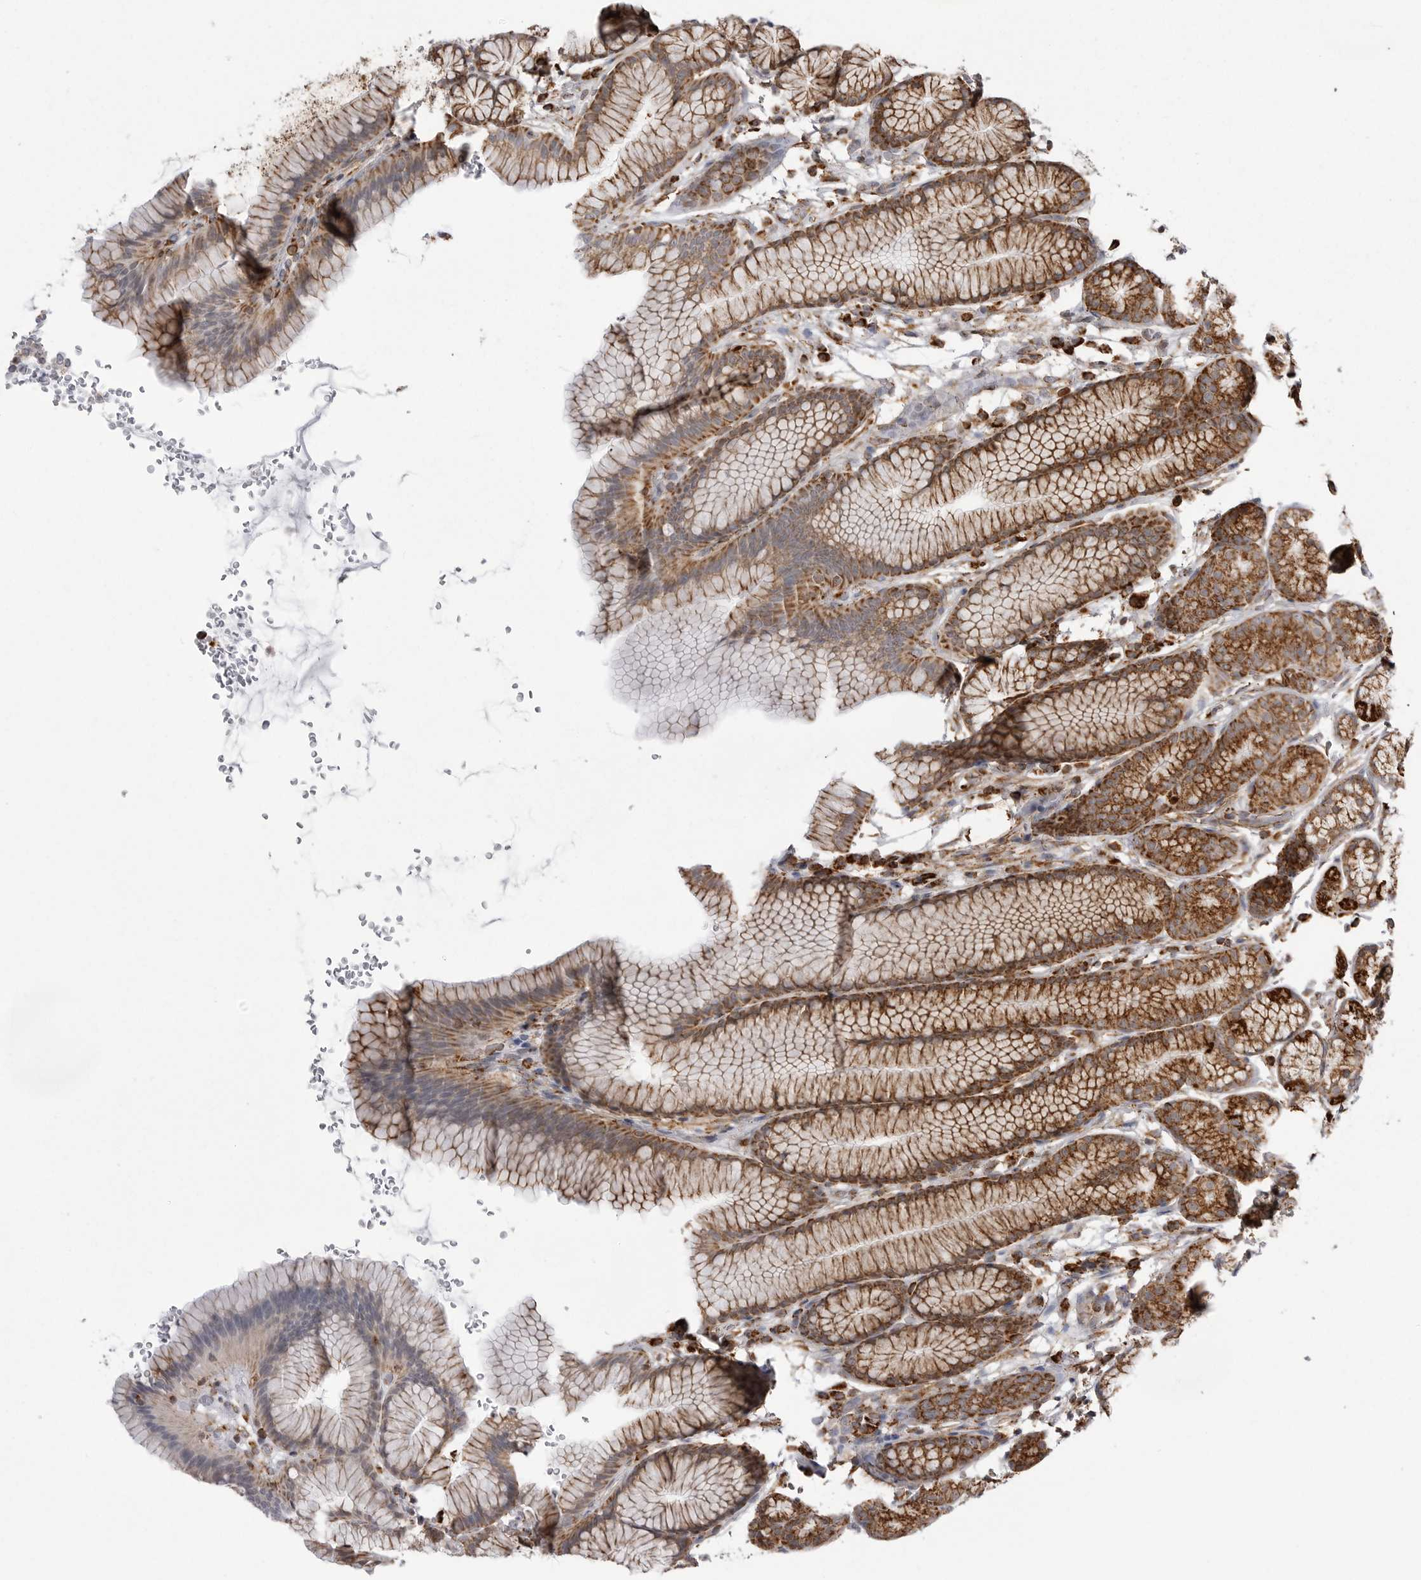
{"staining": {"intensity": "strong", "quantity": ">75%", "location": "cytoplasmic/membranous"}, "tissue": "stomach", "cell_type": "Glandular cells", "image_type": "normal", "snomed": [{"axis": "morphology", "description": "Normal tissue, NOS"}, {"axis": "topography", "description": "Stomach"}], "caption": "High-power microscopy captured an immunohistochemistry histopathology image of normal stomach, revealing strong cytoplasmic/membranous staining in approximately >75% of glandular cells.", "gene": "FH", "patient": {"sex": "male", "age": 42}}